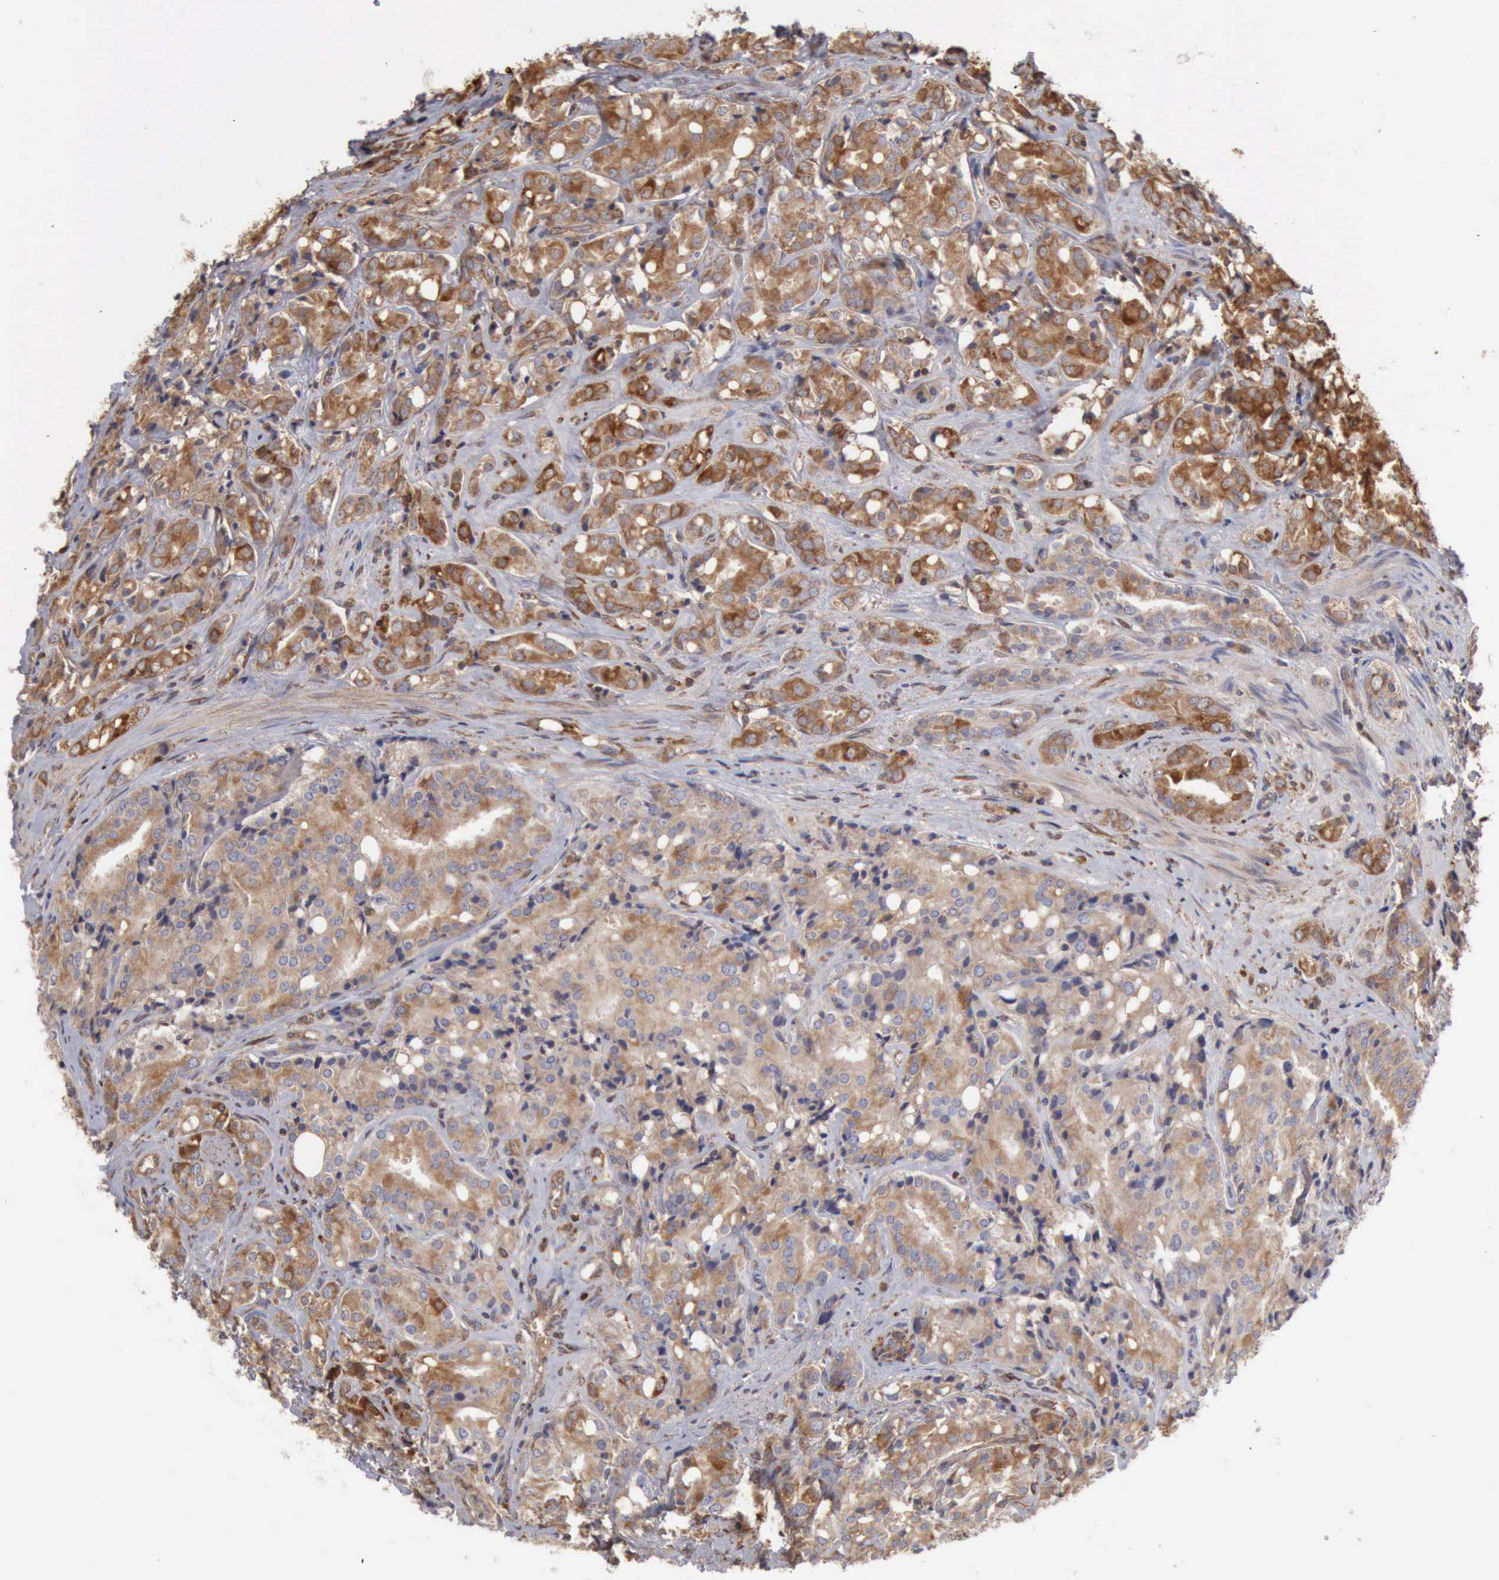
{"staining": {"intensity": "moderate", "quantity": ">75%", "location": "cytoplasmic/membranous"}, "tissue": "prostate cancer", "cell_type": "Tumor cells", "image_type": "cancer", "snomed": [{"axis": "morphology", "description": "Adenocarcinoma, High grade"}, {"axis": "topography", "description": "Prostate"}], "caption": "About >75% of tumor cells in prostate cancer exhibit moderate cytoplasmic/membranous protein staining as visualized by brown immunohistochemical staining.", "gene": "APOL2", "patient": {"sex": "male", "age": 68}}